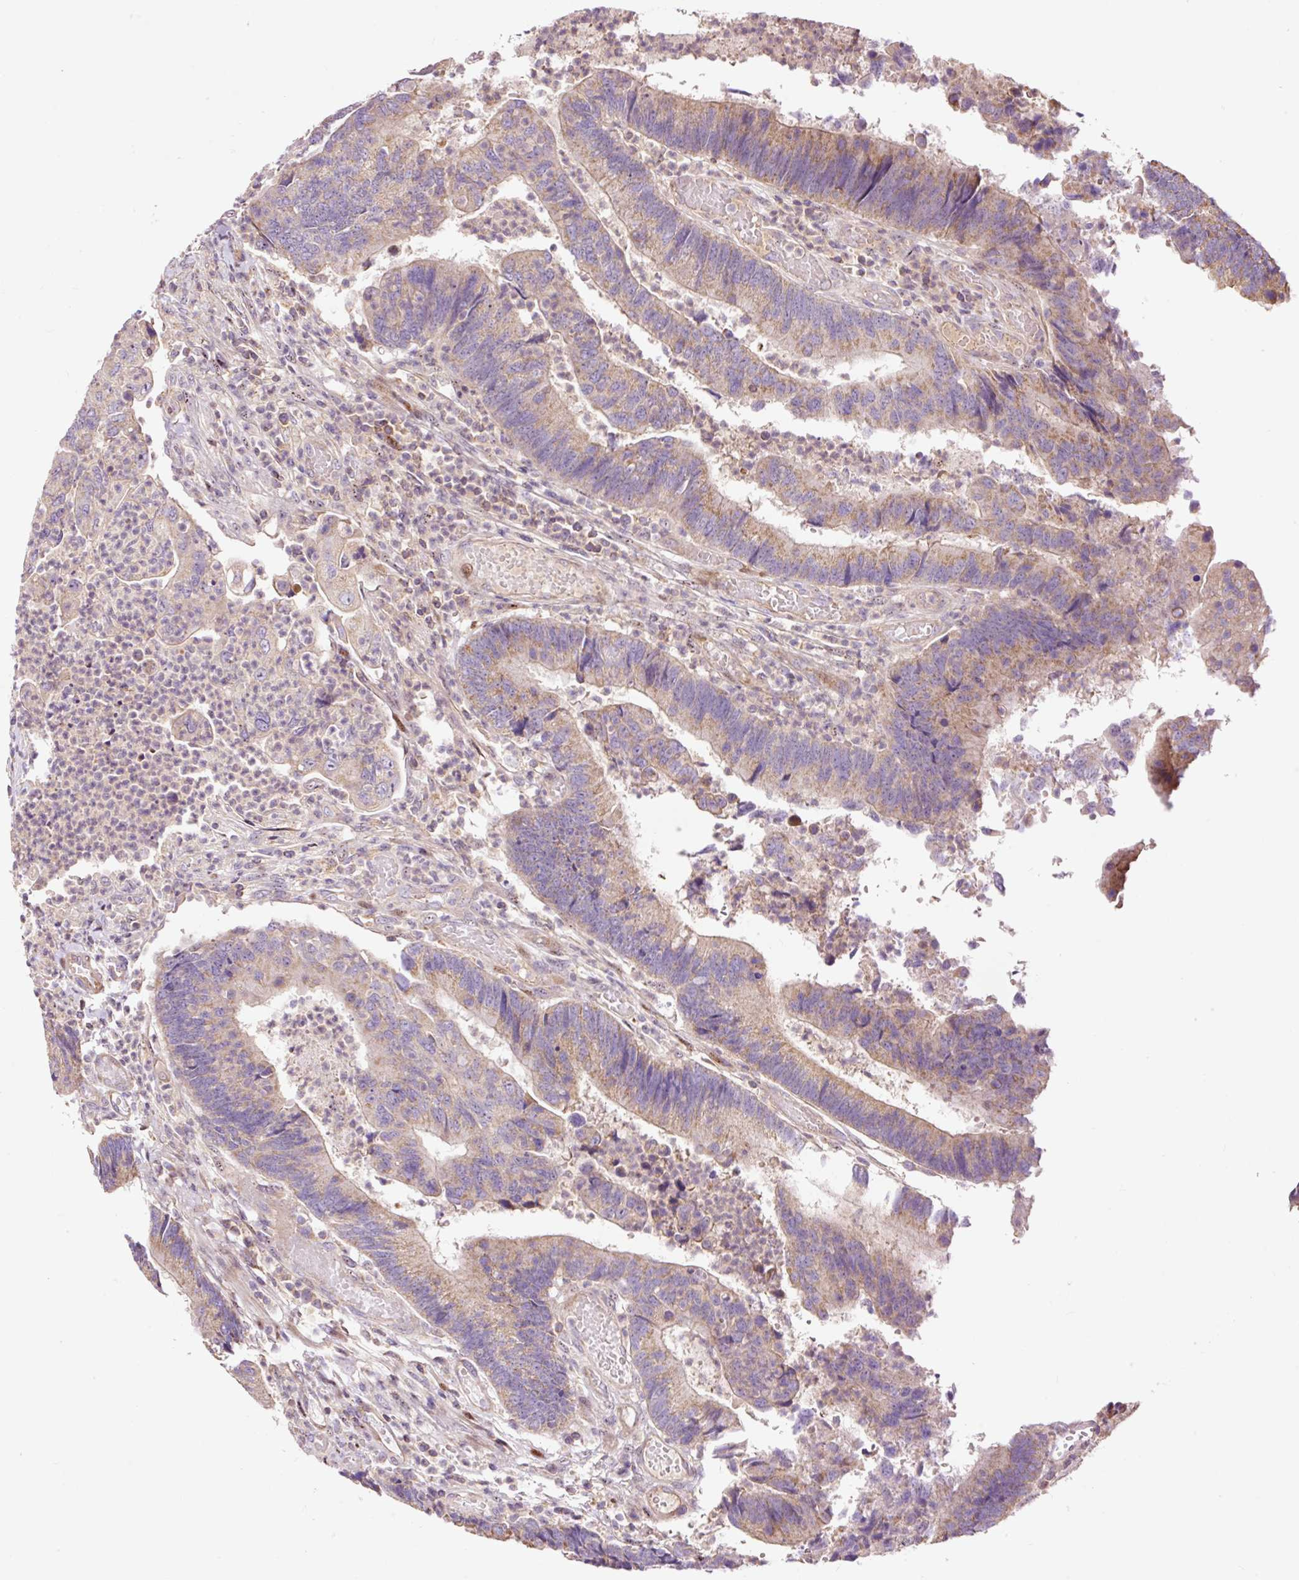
{"staining": {"intensity": "weak", "quantity": "25%-75%", "location": "cytoplasmic/membranous"}, "tissue": "colorectal cancer", "cell_type": "Tumor cells", "image_type": "cancer", "snomed": [{"axis": "morphology", "description": "Adenocarcinoma, NOS"}, {"axis": "topography", "description": "Colon"}], "caption": "Immunohistochemical staining of human colorectal adenocarcinoma demonstrates low levels of weak cytoplasmic/membranous expression in approximately 25%-75% of tumor cells. The staining is performed using DAB (3,3'-diaminobenzidine) brown chromogen to label protein expression. The nuclei are counter-stained blue using hematoxylin.", "gene": "BOLA3", "patient": {"sex": "female", "age": 67}}